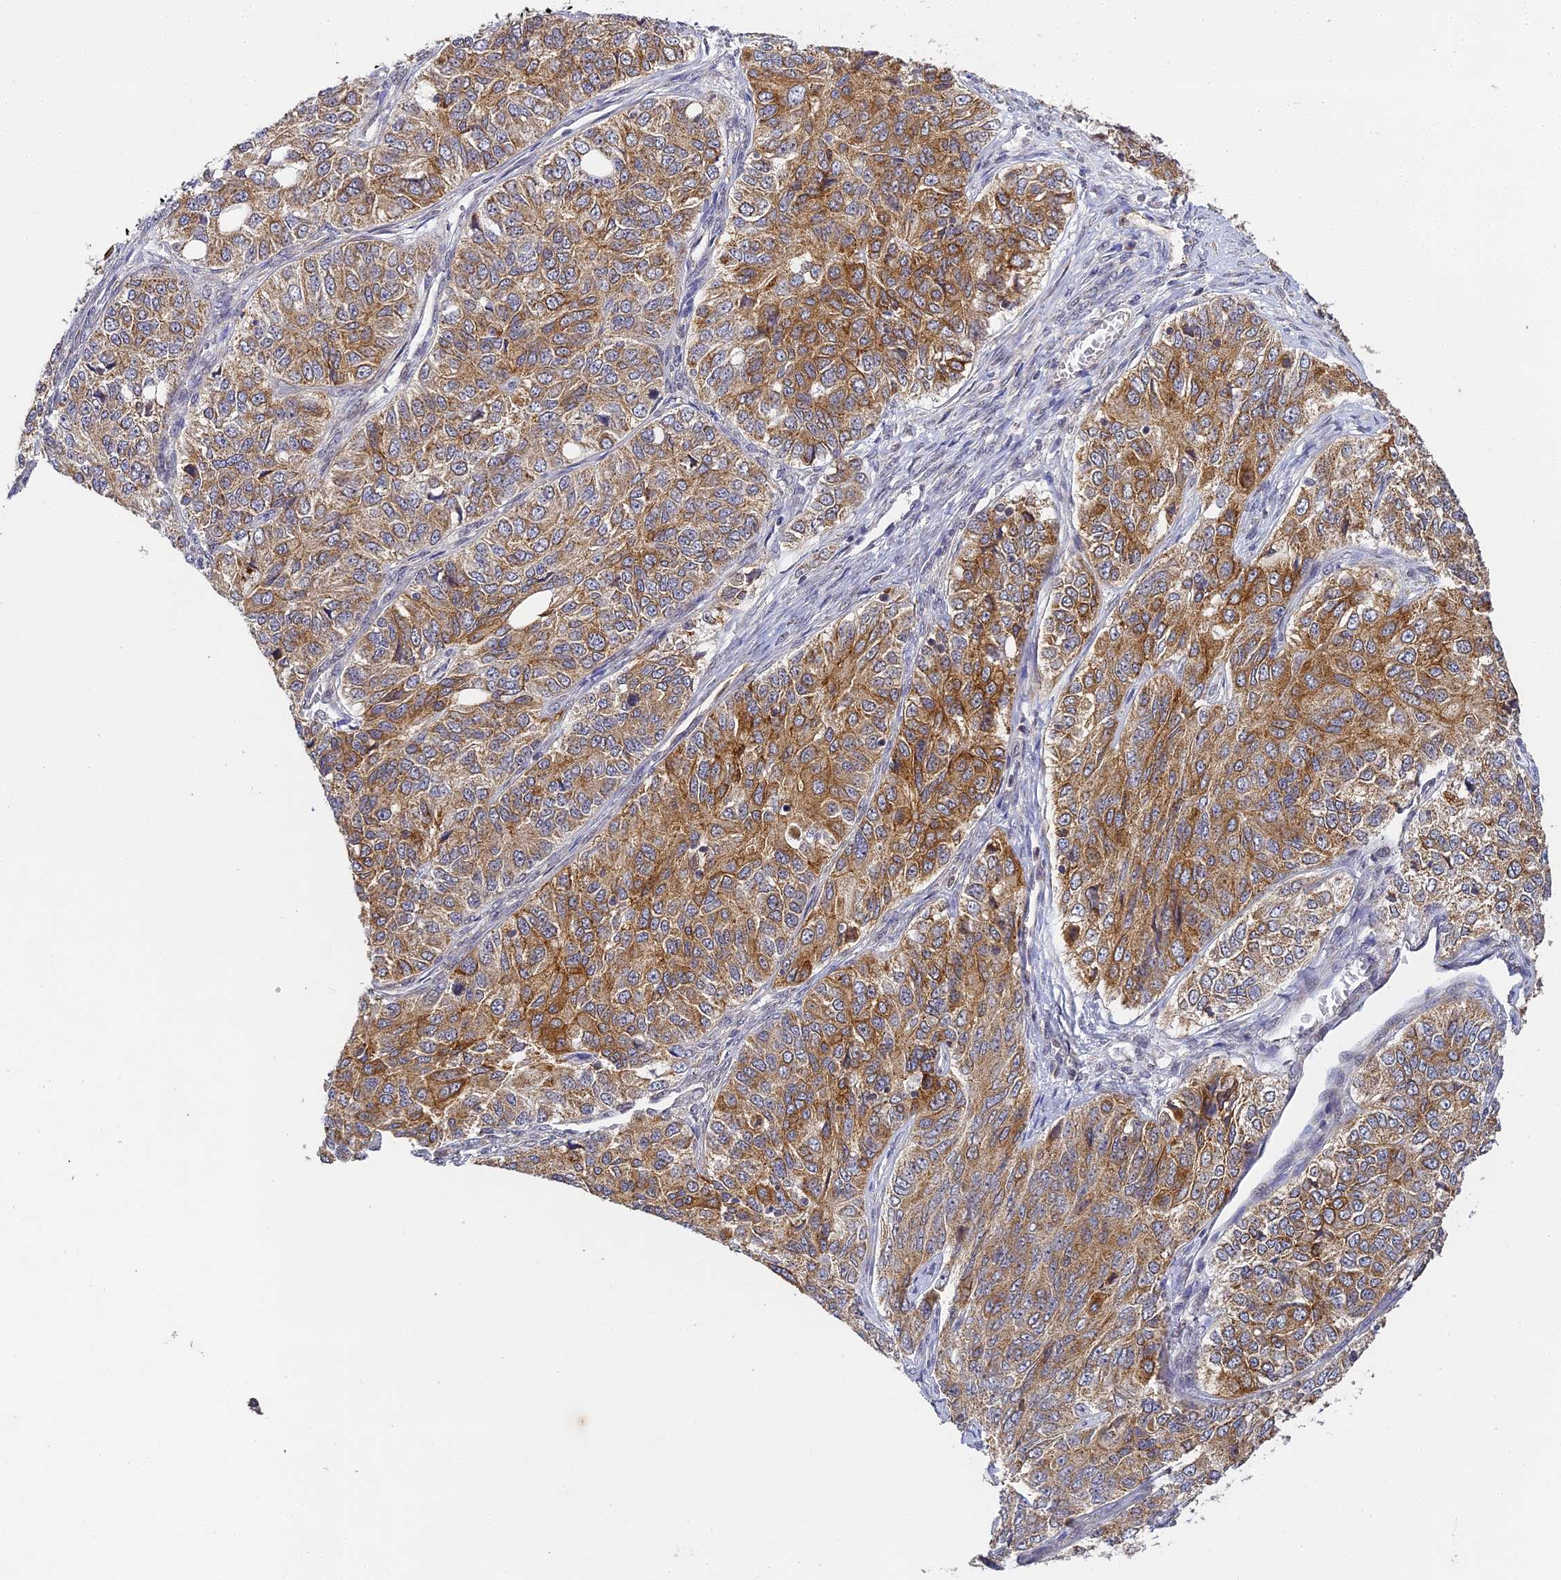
{"staining": {"intensity": "moderate", "quantity": ">75%", "location": "cytoplasmic/membranous"}, "tissue": "ovarian cancer", "cell_type": "Tumor cells", "image_type": "cancer", "snomed": [{"axis": "morphology", "description": "Carcinoma, endometroid"}, {"axis": "topography", "description": "Ovary"}], "caption": "Ovarian cancer stained with a brown dye reveals moderate cytoplasmic/membranous positive positivity in approximately >75% of tumor cells.", "gene": "DNAAF10", "patient": {"sex": "female", "age": 51}}